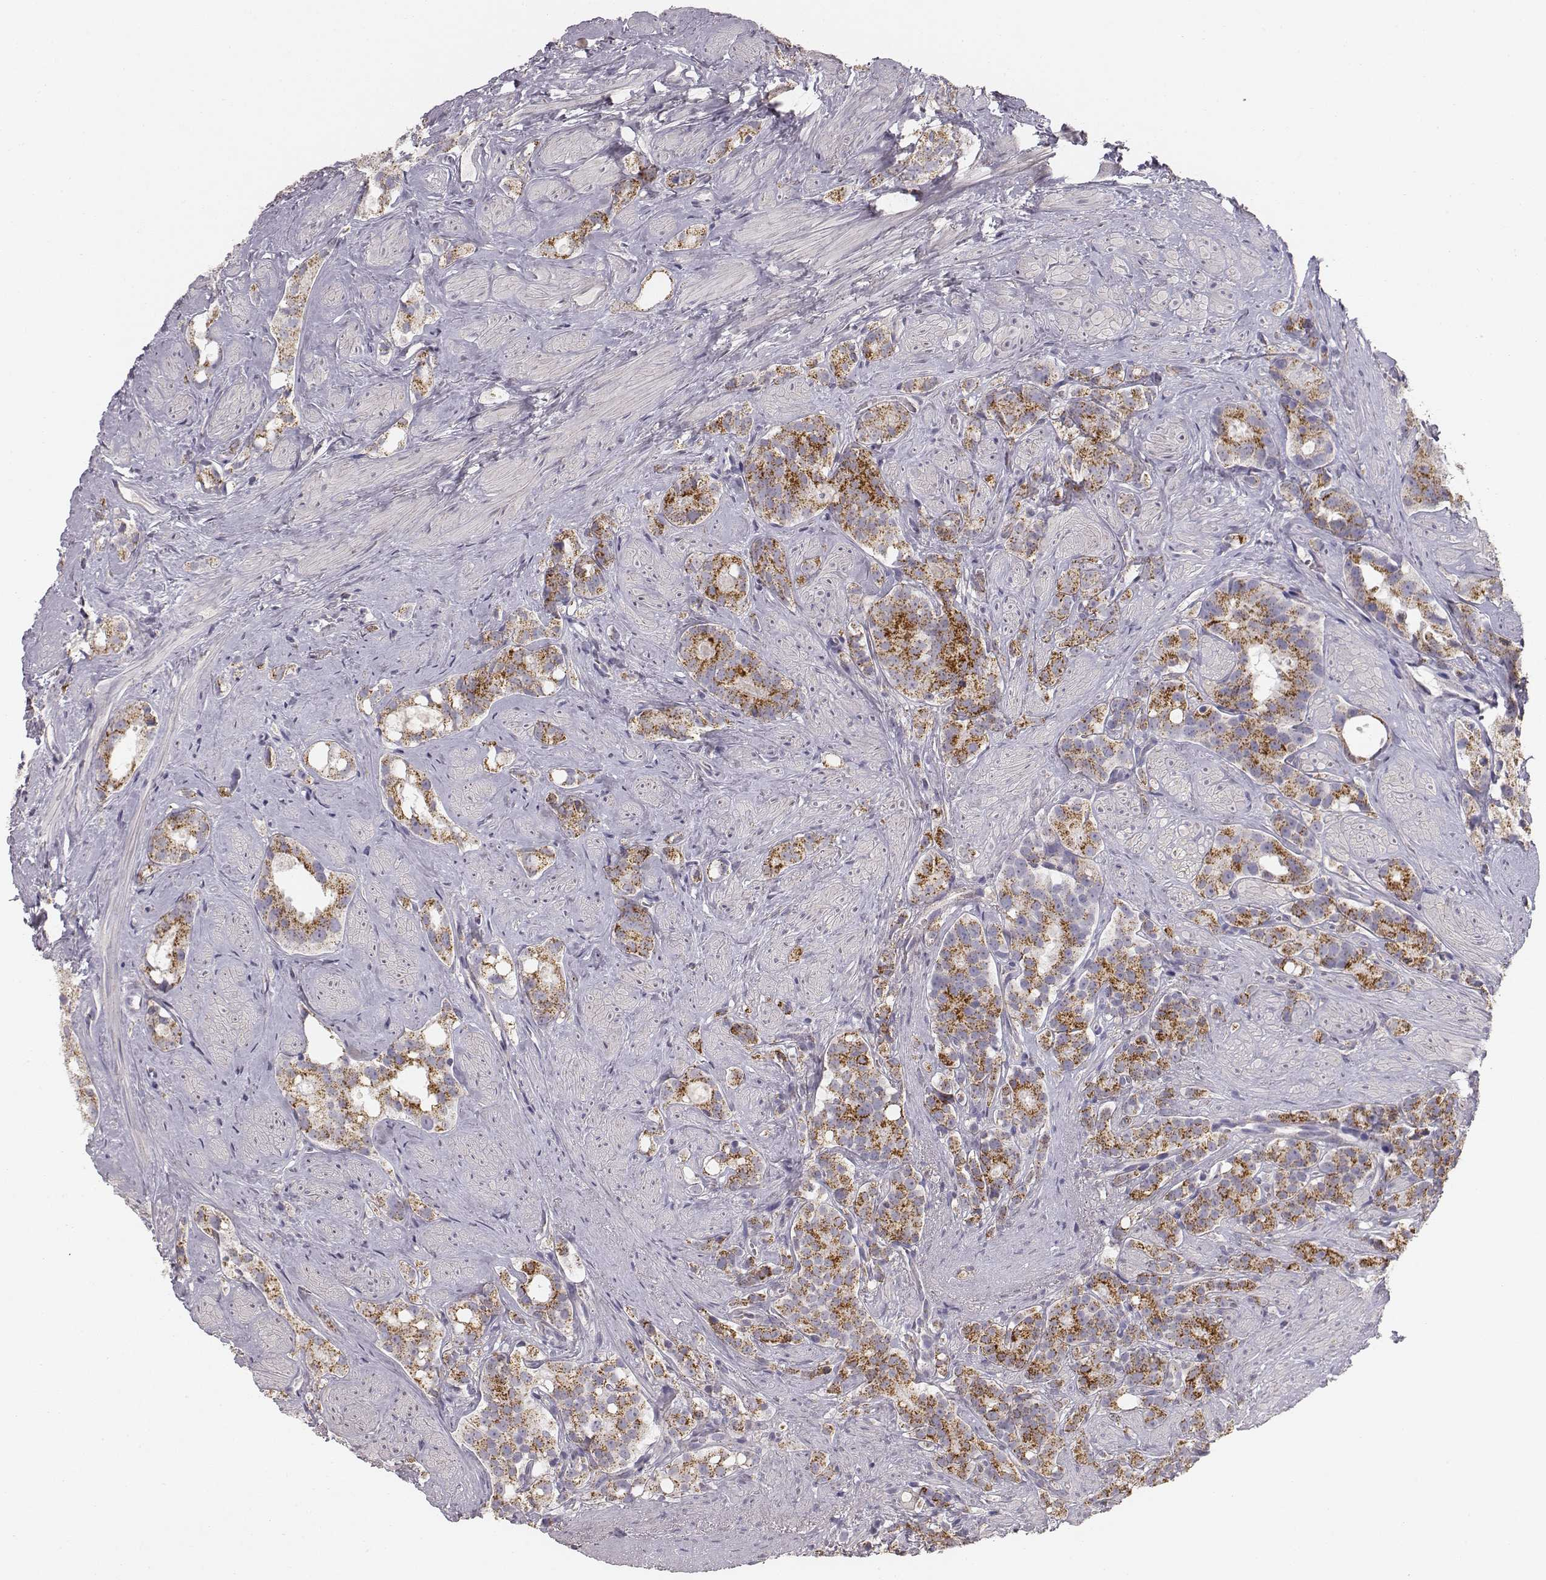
{"staining": {"intensity": "strong", "quantity": "25%-75%", "location": "cytoplasmic/membranous"}, "tissue": "prostate cancer", "cell_type": "Tumor cells", "image_type": "cancer", "snomed": [{"axis": "morphology", "description": "Adenocarcinoma, High grade"}, {"axis": "topography", "description": "Prostate"}], "caption": "A micrograph showing strong cytoplasmic/membranous staining in approximately 25%-75% of tumor cells in adenocarcinoma (high-grade) (prostate), as visualized by brown immunohistochemical staining.", "gene": "ABCD3", "patient": {"sex": "male", "age": 75}}